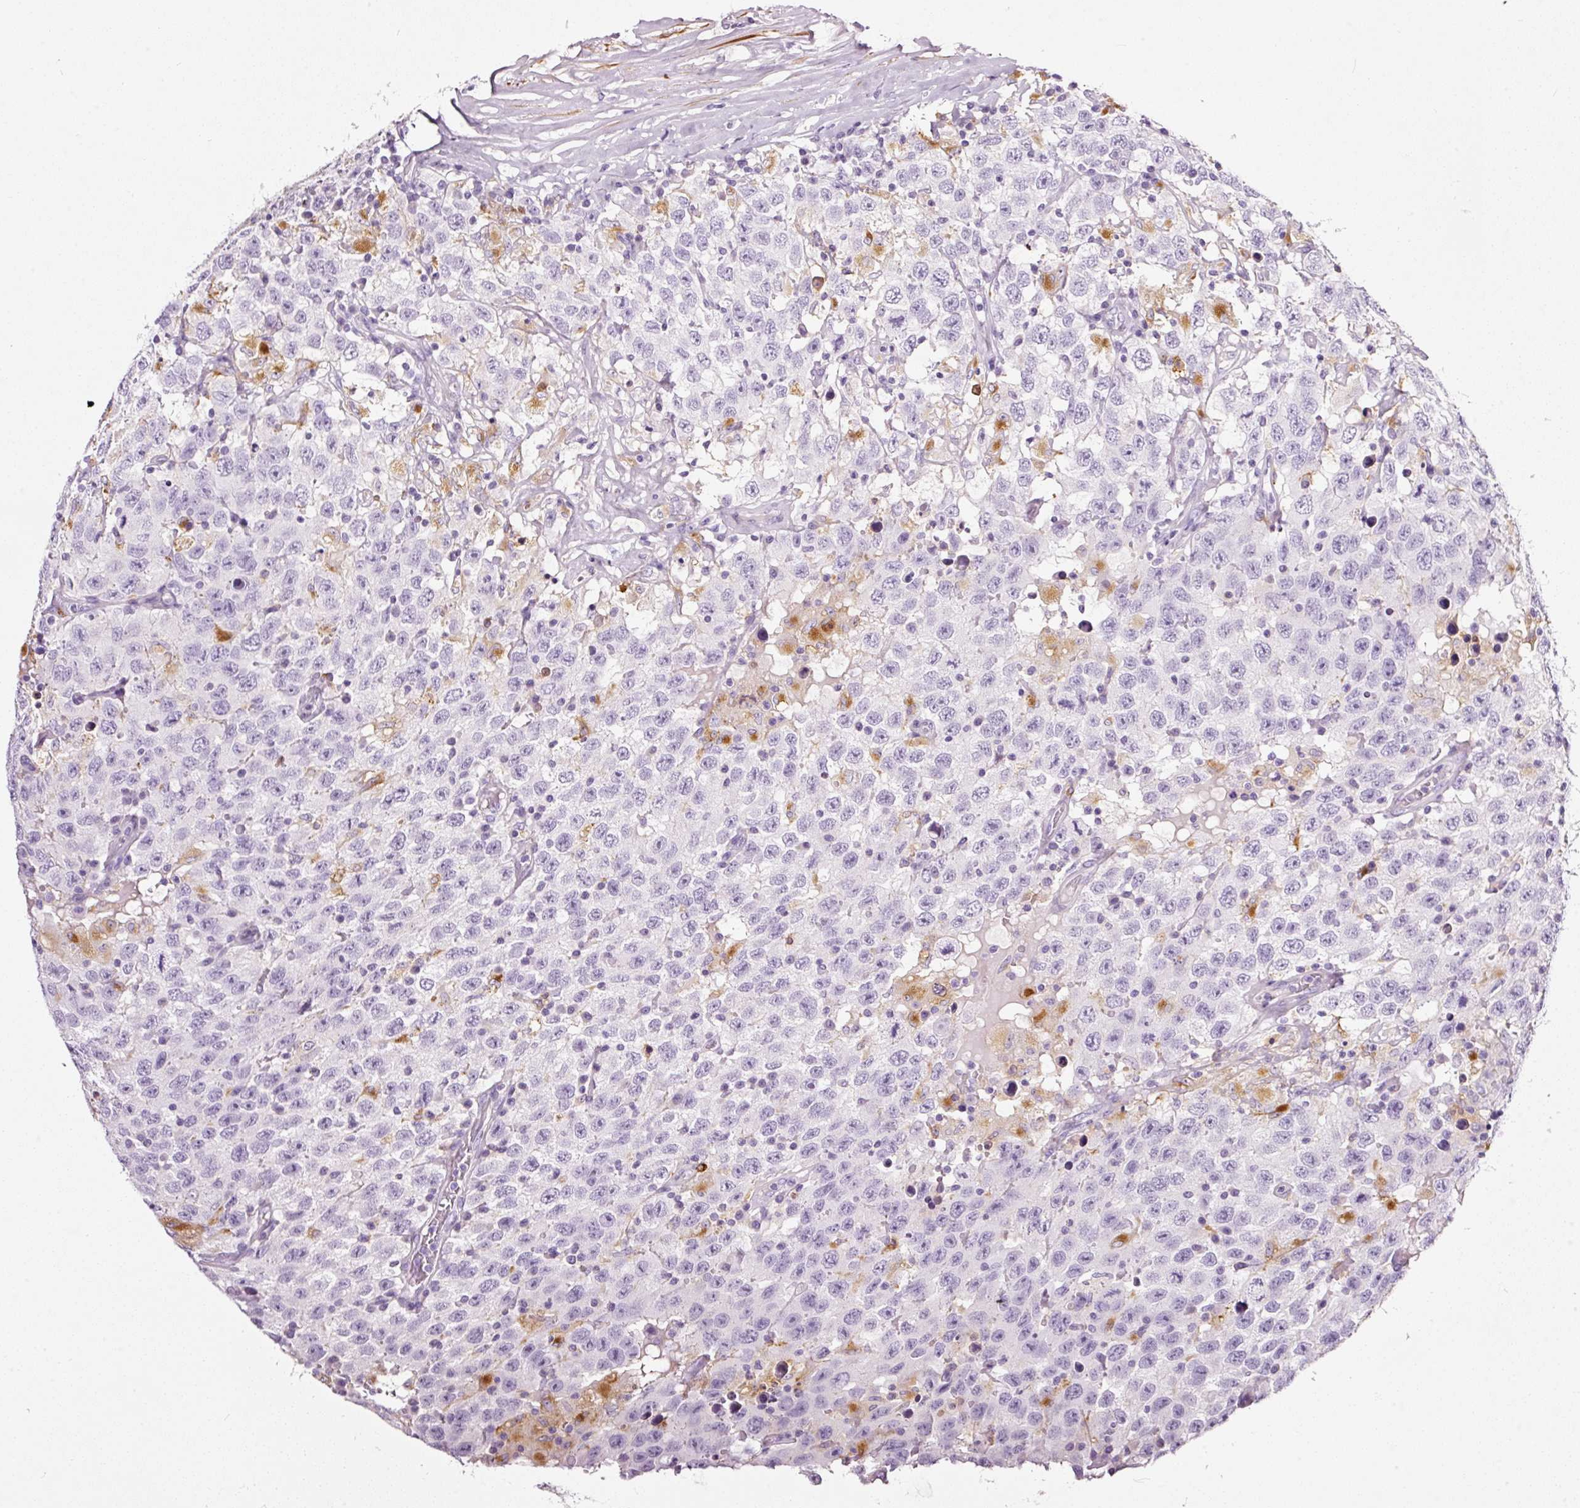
{"staining": {"intensity": "negative", "quantity": "none", "location": "none"}, "tissue": "testis cancer", "cell_type": "Tumor cells", "image_type": "cancer", "snomed": [{"axis": "morphology", "description": "Seminoma, NOS"}, {"axis": "topography", "description": "Testis"}], "caption": "The photomicrograph exhibits no significant positivity in tumor cells of testis cancer. (DAB IHC visualized using brightfield microscopy, high magnification).", "gene": "CYB561A3", "patient": {"sex": "male", "age": 41}}